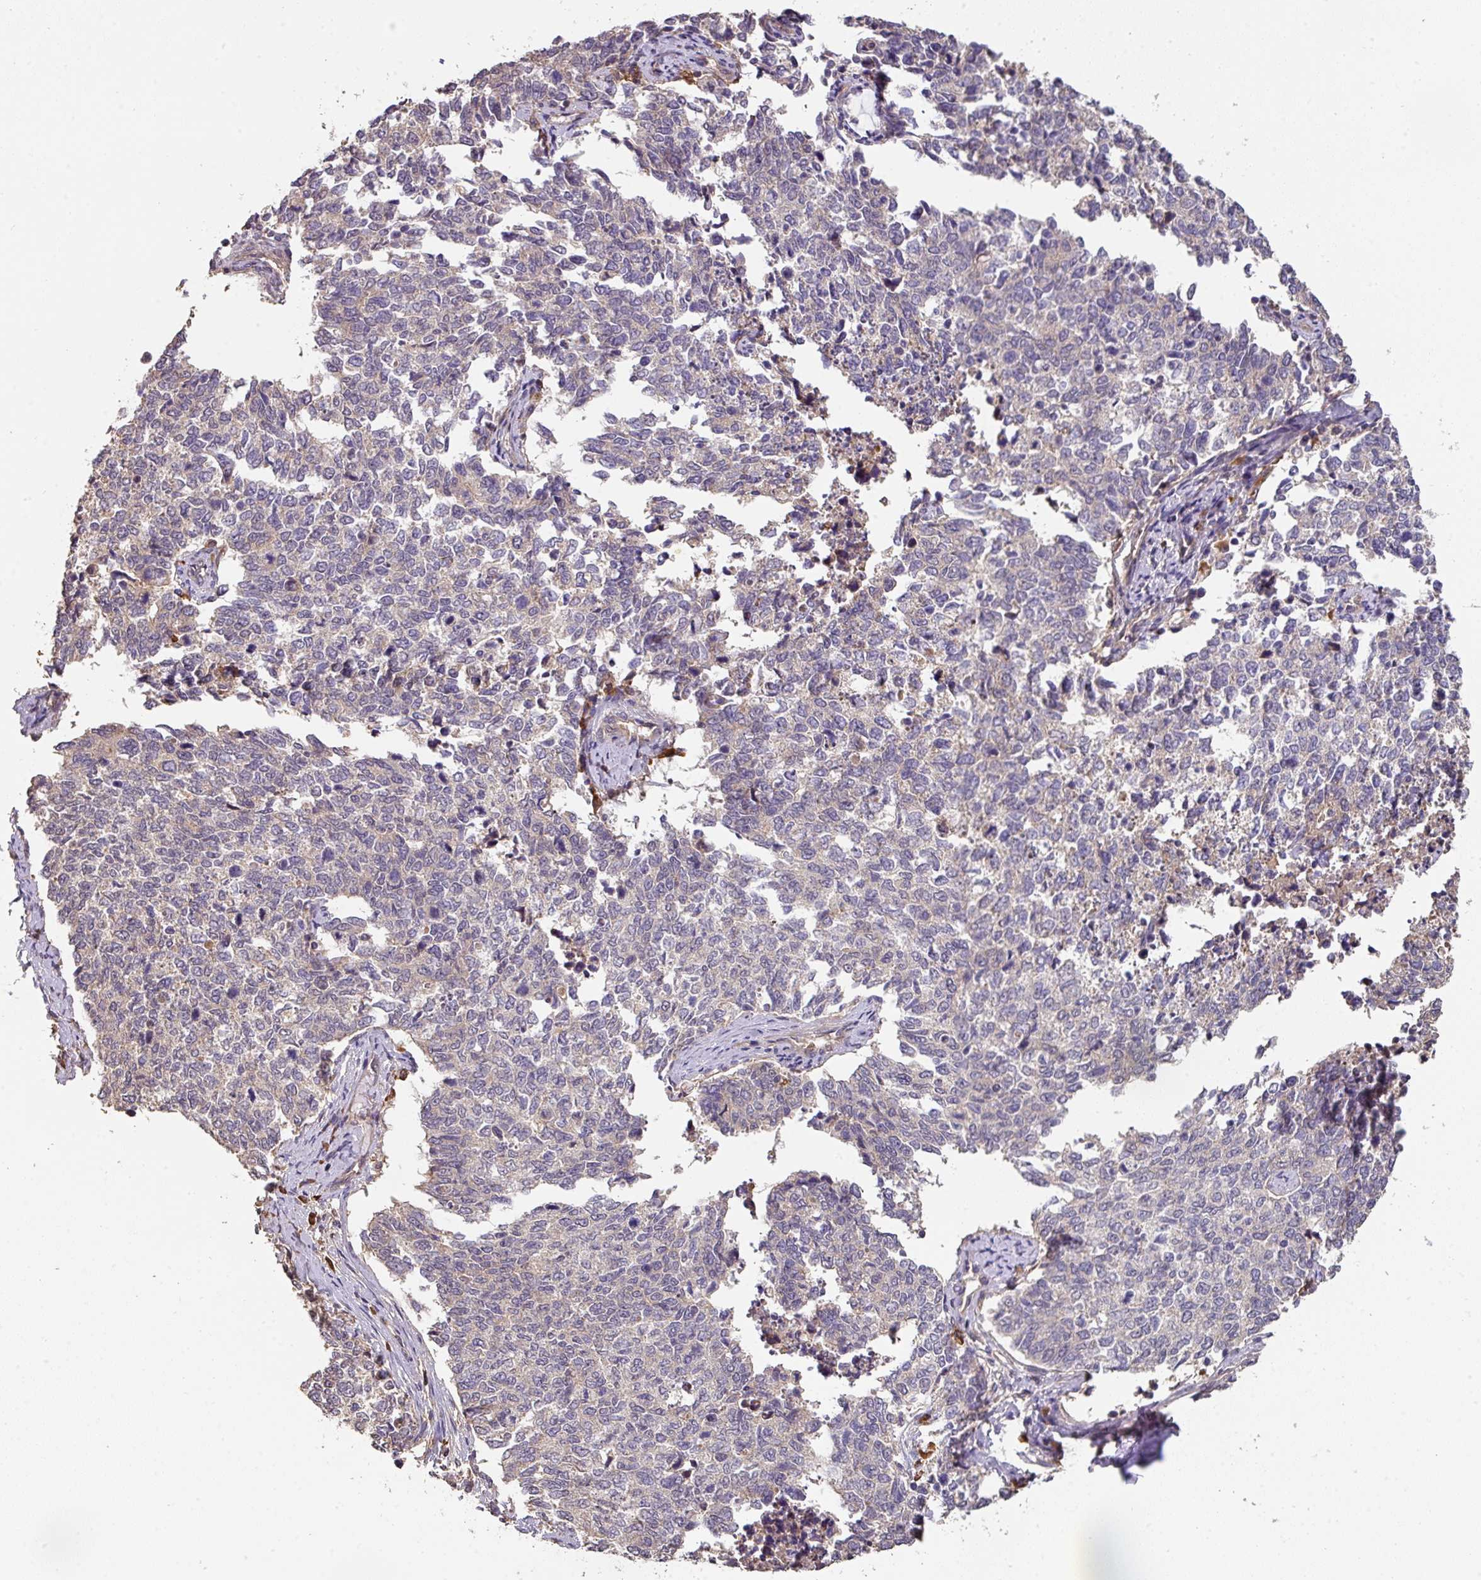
{"staining": {"intensity": "negative", "quantity": "none", "location": "none"}, "tissue": "cervical cancer", "cell_type": "Tumor cells", "image_type": "cancer", "snomed": [{"axis": "morphology", "description": "Squamous cell carcinoma, NOS"}, {"axis": "topography", "description": "Cervix"}], "caption": "Tumor cells show no significant expression in squamous cell carcinoma (cervical).", "gene": "ACVR2B", "patient": {"sex": "female", "age": 63}}